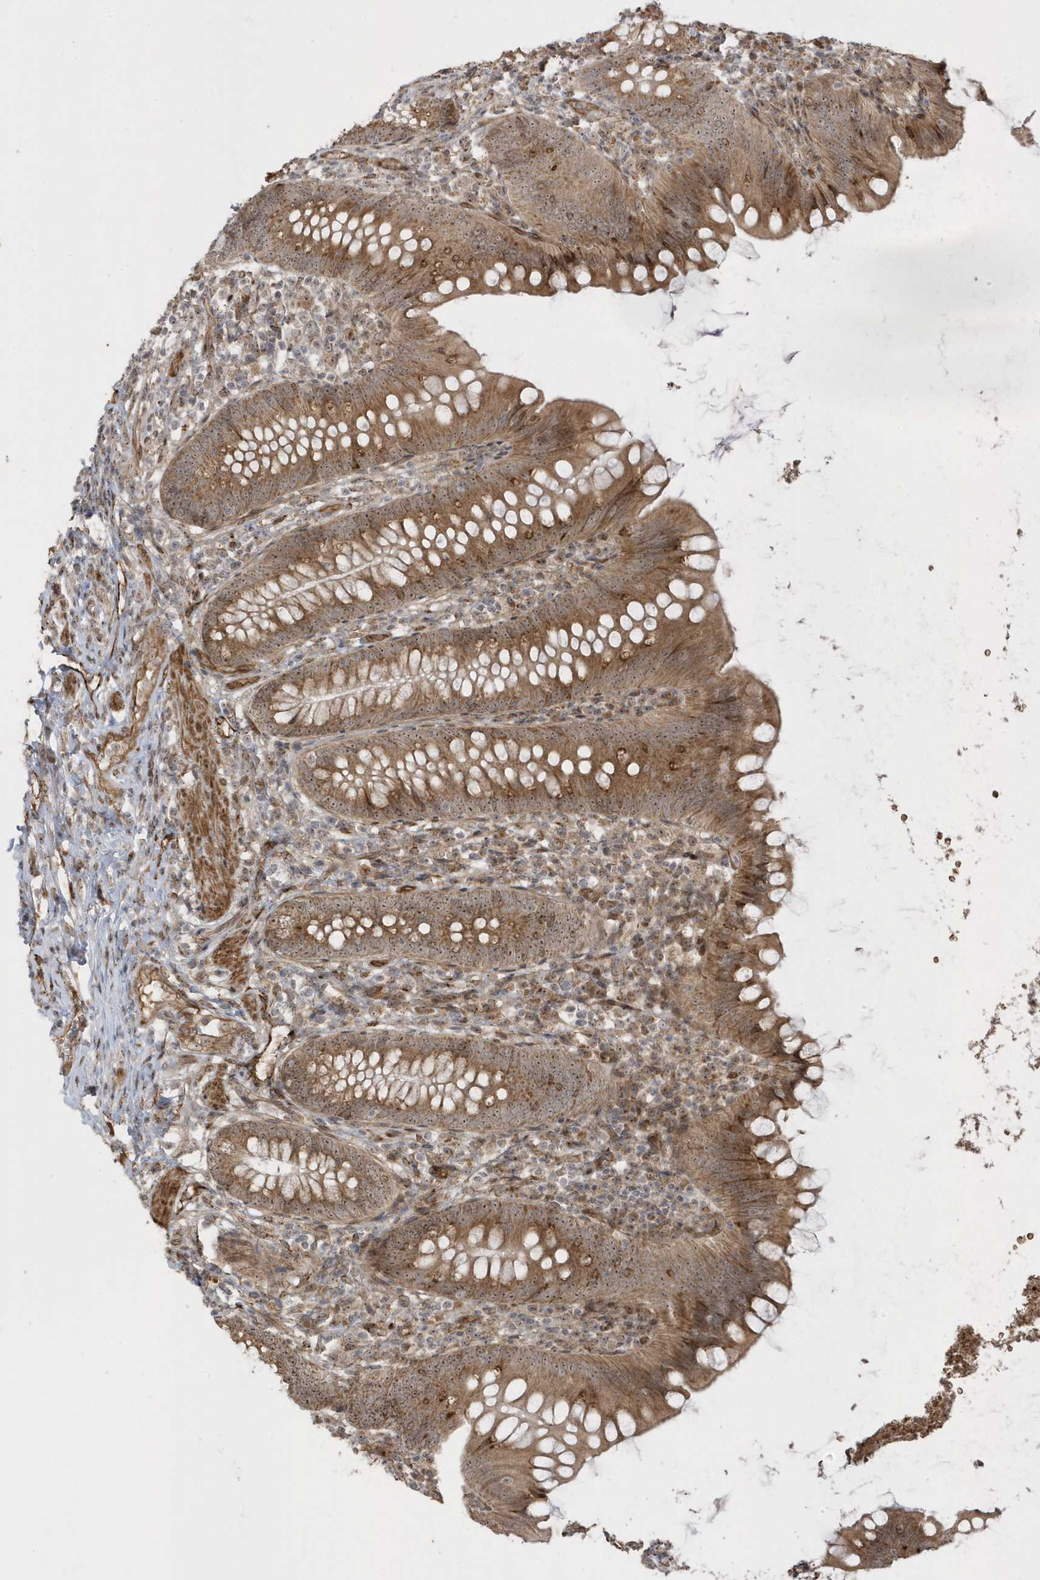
{"staining": {"intensity": "moderate", "quantity": ">75%", "location": "cytoplasmic/membranous,nuclear"}, "tissue": "appendix", "cell_type": "Glandular cells", "image_type": "normal", "snomed": [{"axis": "morphology", "description": "Normal tissue, NOS"}, {"axis": "topography", "description": "Appendix"}], "caption": "Human appendix stained with a brown dye reveals moderate cytoplasmic/membranous,nuclear positive staining in approximately >75% of glandular cells.", "gene": "ECM2", "patient": {"sex": "female", "age": 62}}